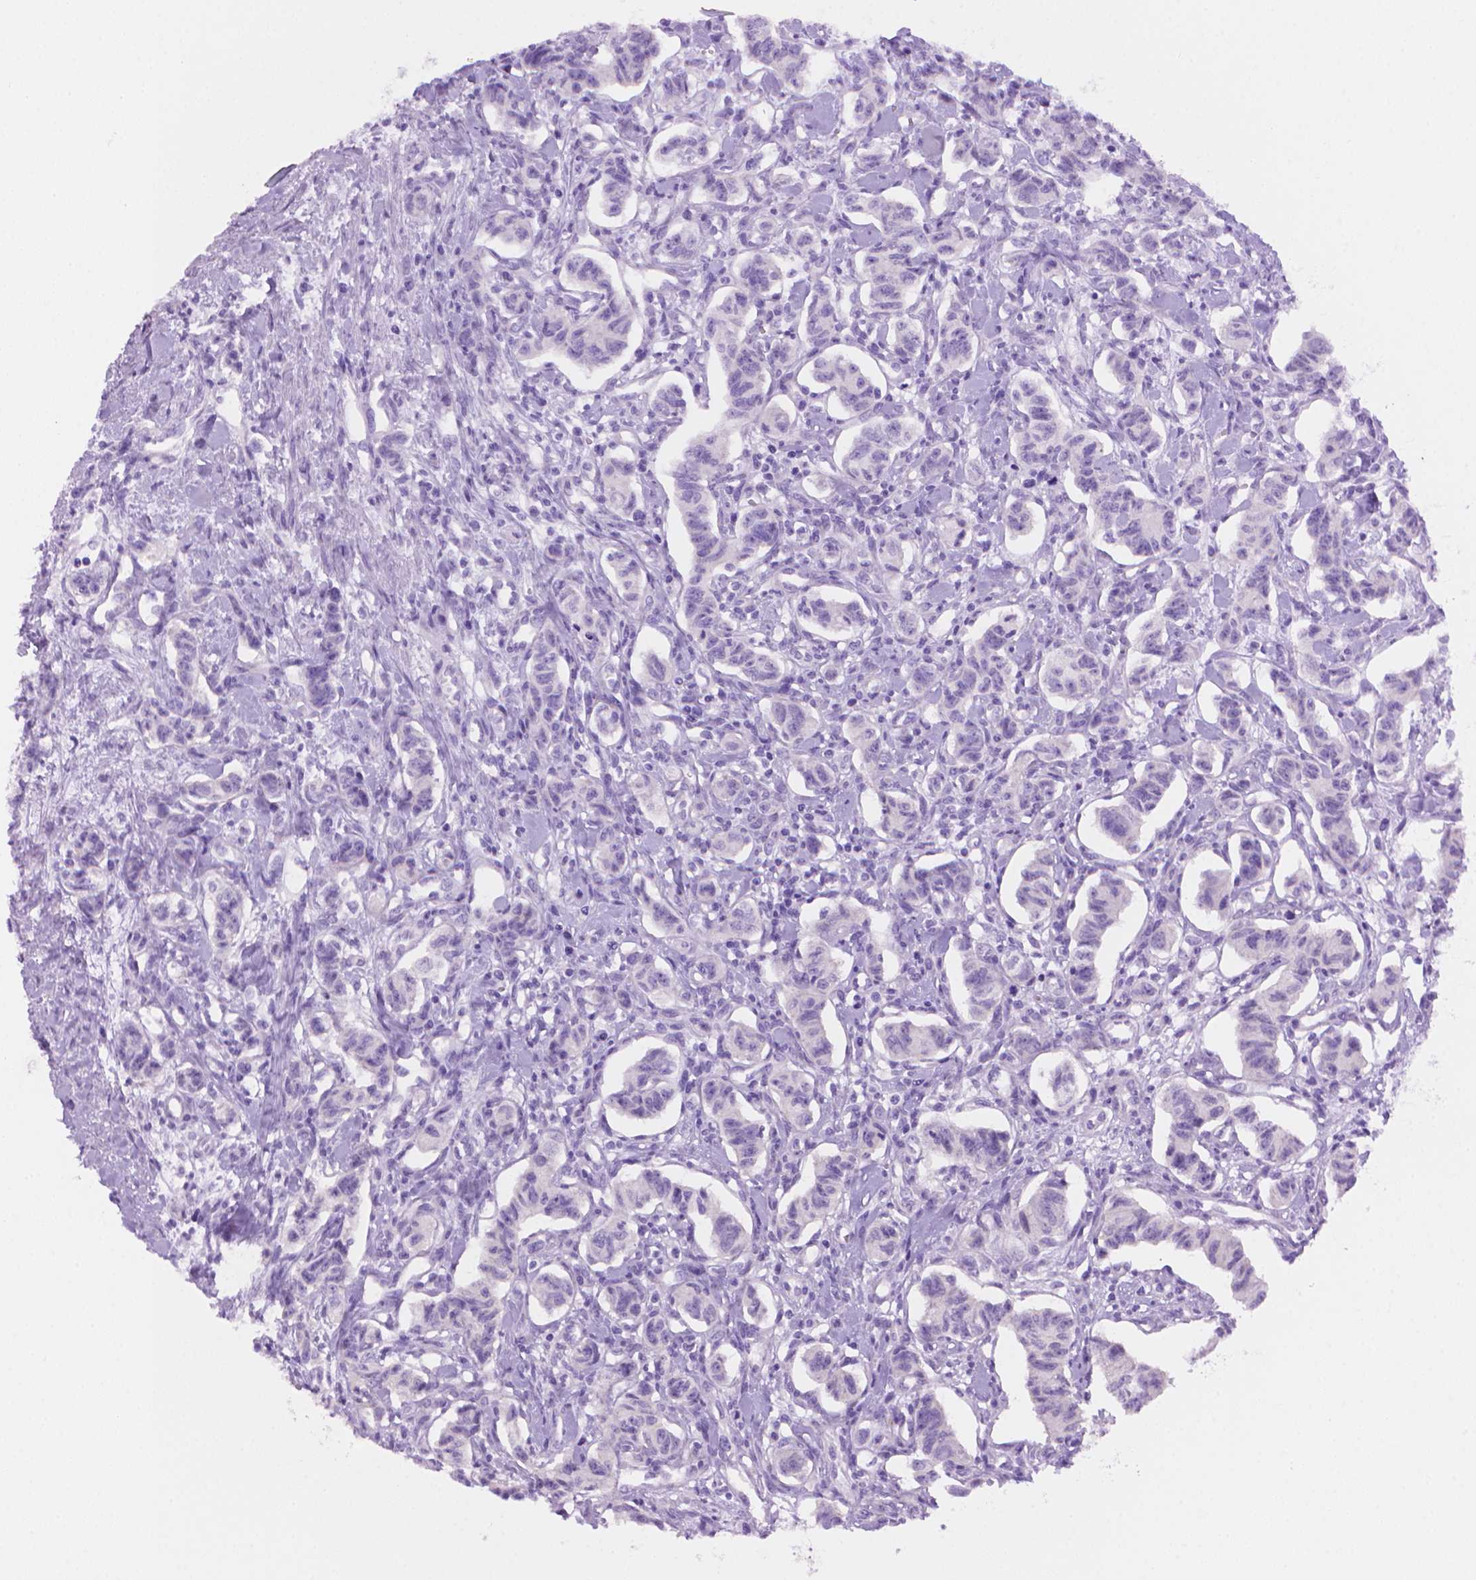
{"staining": {"intensity": "negative", "quantity": "none", "location": "none"}, "tissue": "carcinoid", "cell_type": "Tumor cells", "image_type": "cancer", "snomed": [{"axis": "morphology", "description": "Carcinoid, malignant, NOS"}, {"axis": "topography", "description": "Kidney"}], "caption": "An image of human carcinoid is negative for staining in tumor cells.", "gene": "AMMECR1", "patient": {"sex": "female", "age": 41}}